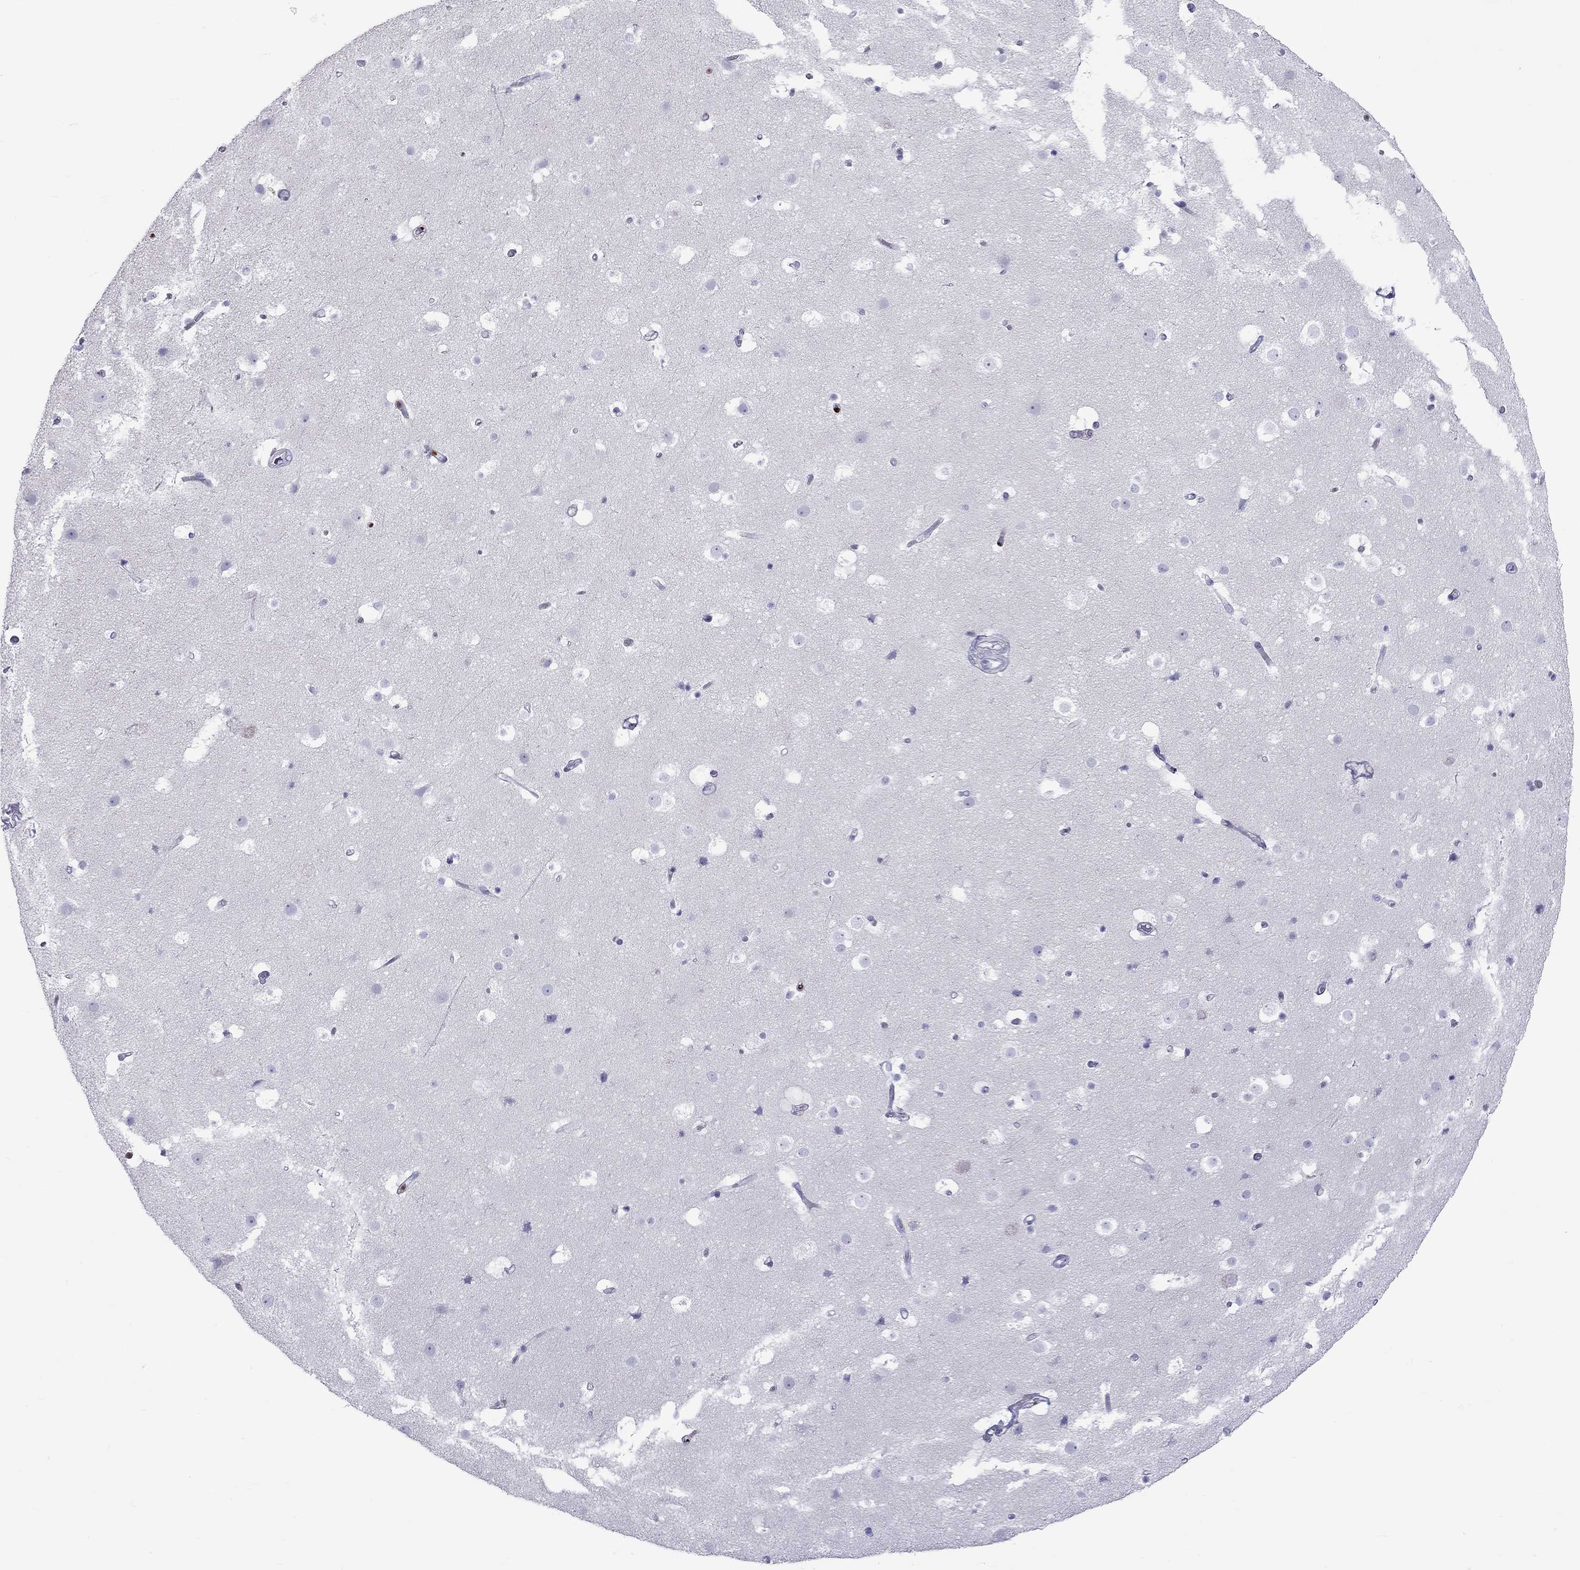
{"staining": {"intensity": "negative", "quantity": "none", "location": "none"}, "tissue": "cerebral cortex", "cell_type": "Endothelial cells", "image_type": "normal", "snomed": [{"axis": "morphology", "description": "Normal tissue, NOS"}, {"axis": "topography", "description": "Cerebral cortex"}], "caption": "There is no significant positivity in endothelial cells of cerebral cortex. The staining was performed using DAB to visualize the protein expression in brown, while the nuclei were stained in blue with hematoxylin (Magnification: 20x).", "gene": "SH2D2A", "patient": {"sex": "female", "age": 52}}